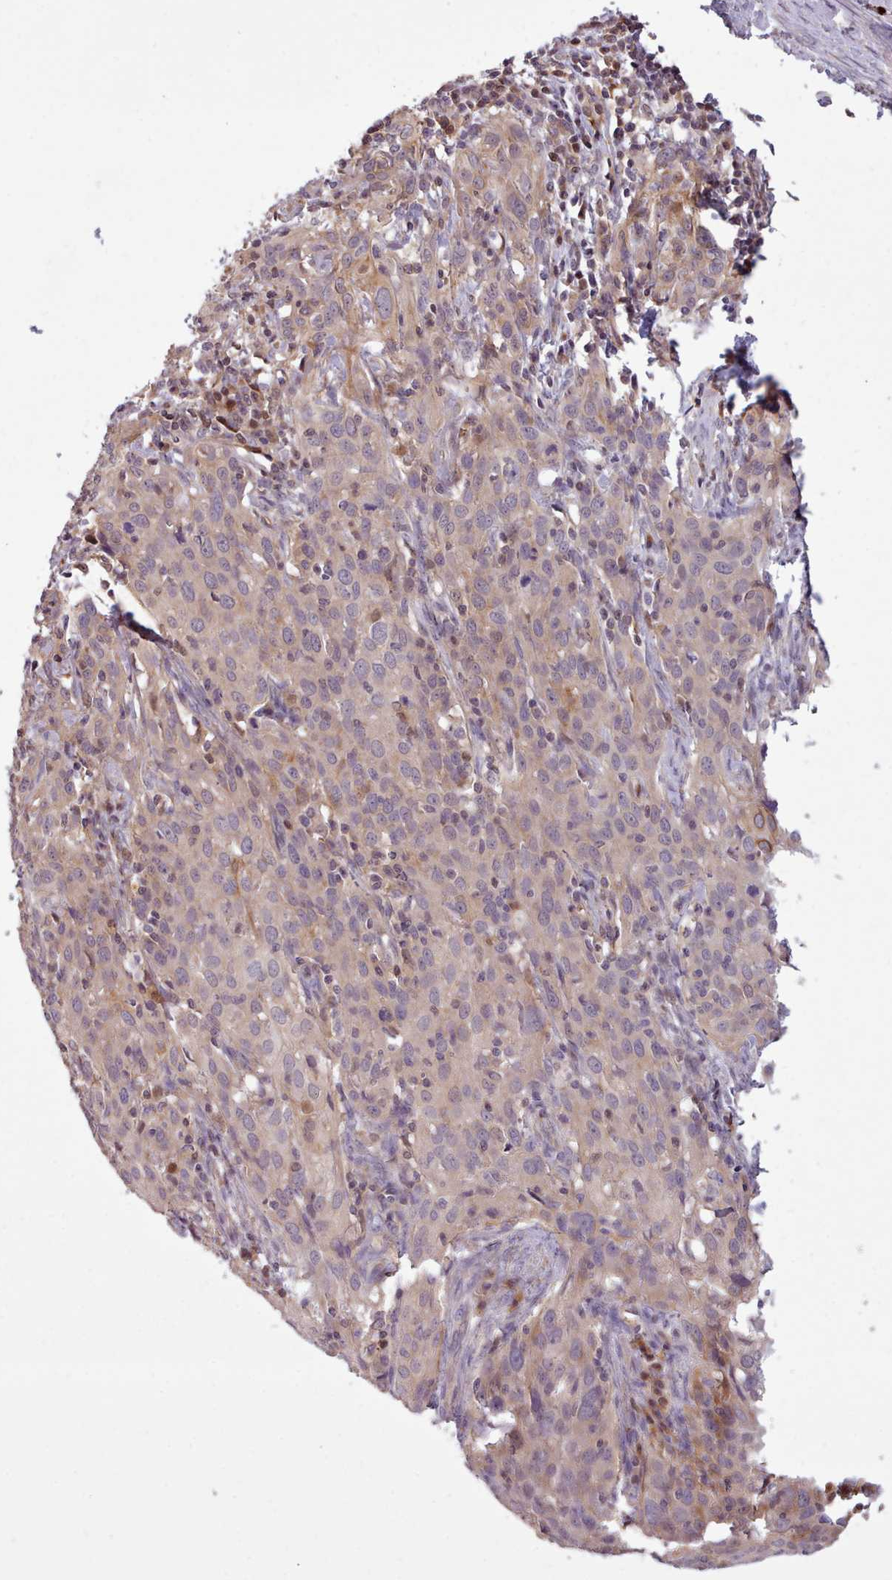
{"staining": {"intensity": "negative", "quantity": "none", "location": "none"}, "tissue": "cervical cancer", "cell_type": "Tumor cells", "image_type": "cancer", "snomed": [{"axis": "morphology", "description": "Squamous cell carcinoma, NOS"}, {"axis": "topography", "description": "Cervix"}], "caption": "Tumor cells show no significant protein expression in cervical squamous cell carcinoma.", "gene": "NMRK1", "patient": {"sex": "female", "age": 50}}